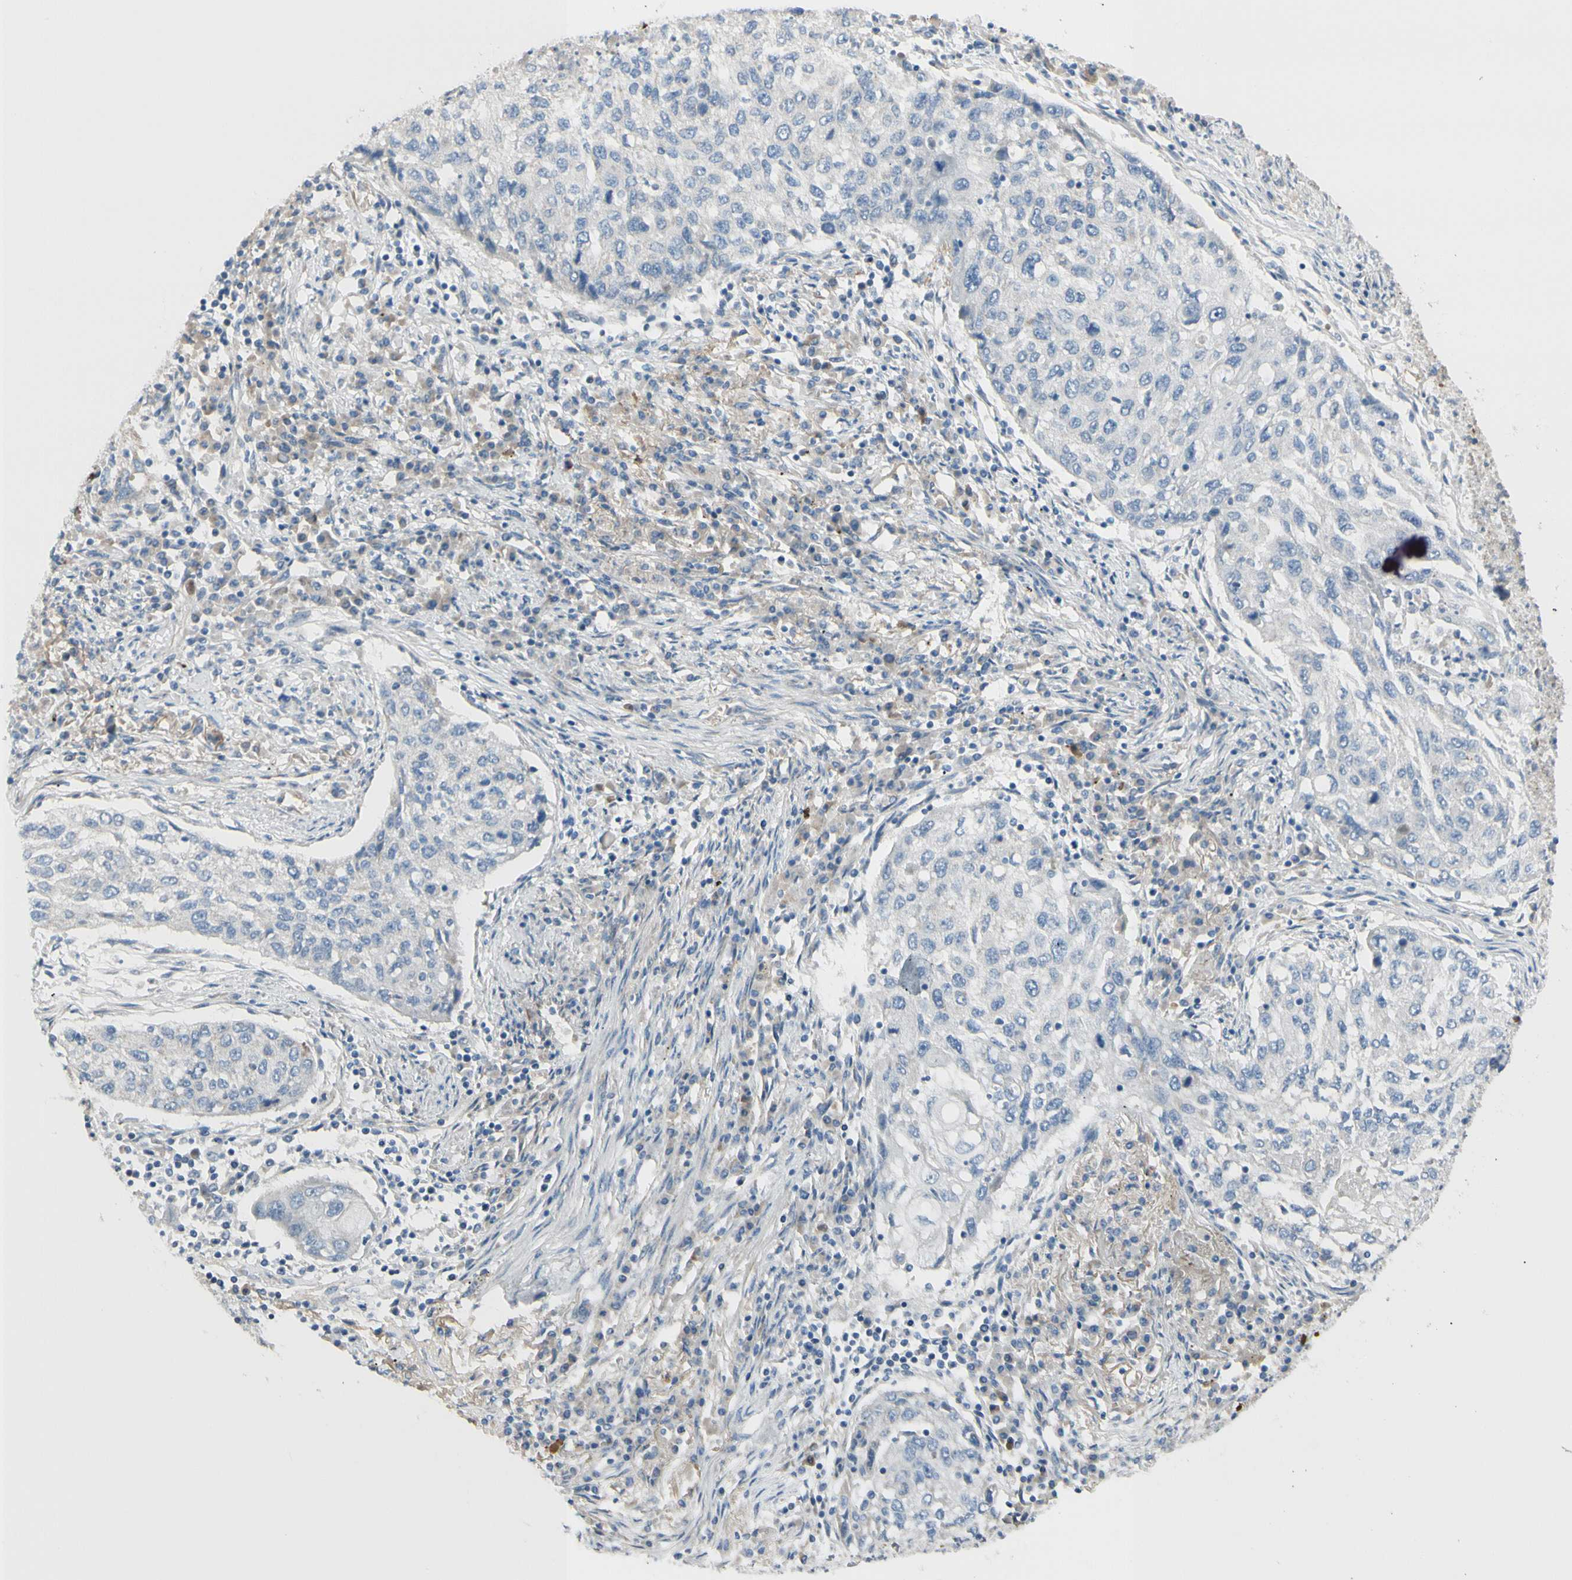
{"staining": {"intensity": "negative", "quantity": "none", "location": "none"}, "tissue": "lung cancer", "cell_type": "Tumor cells", "image_type": "cancer", "snomed": [{"axis": "morphology", "description": "Squamous cell carcinoma, NOS"}, {"axis": "topography", "description": "Lung"}], "caption": "DAB (3,3'-diaminobenzidine) immunohistochemical staining of lung cancer shows no significant positivity in tumor cells.", "gene": "EPHA3", "patient": {"sex": "female", "age": 63}}